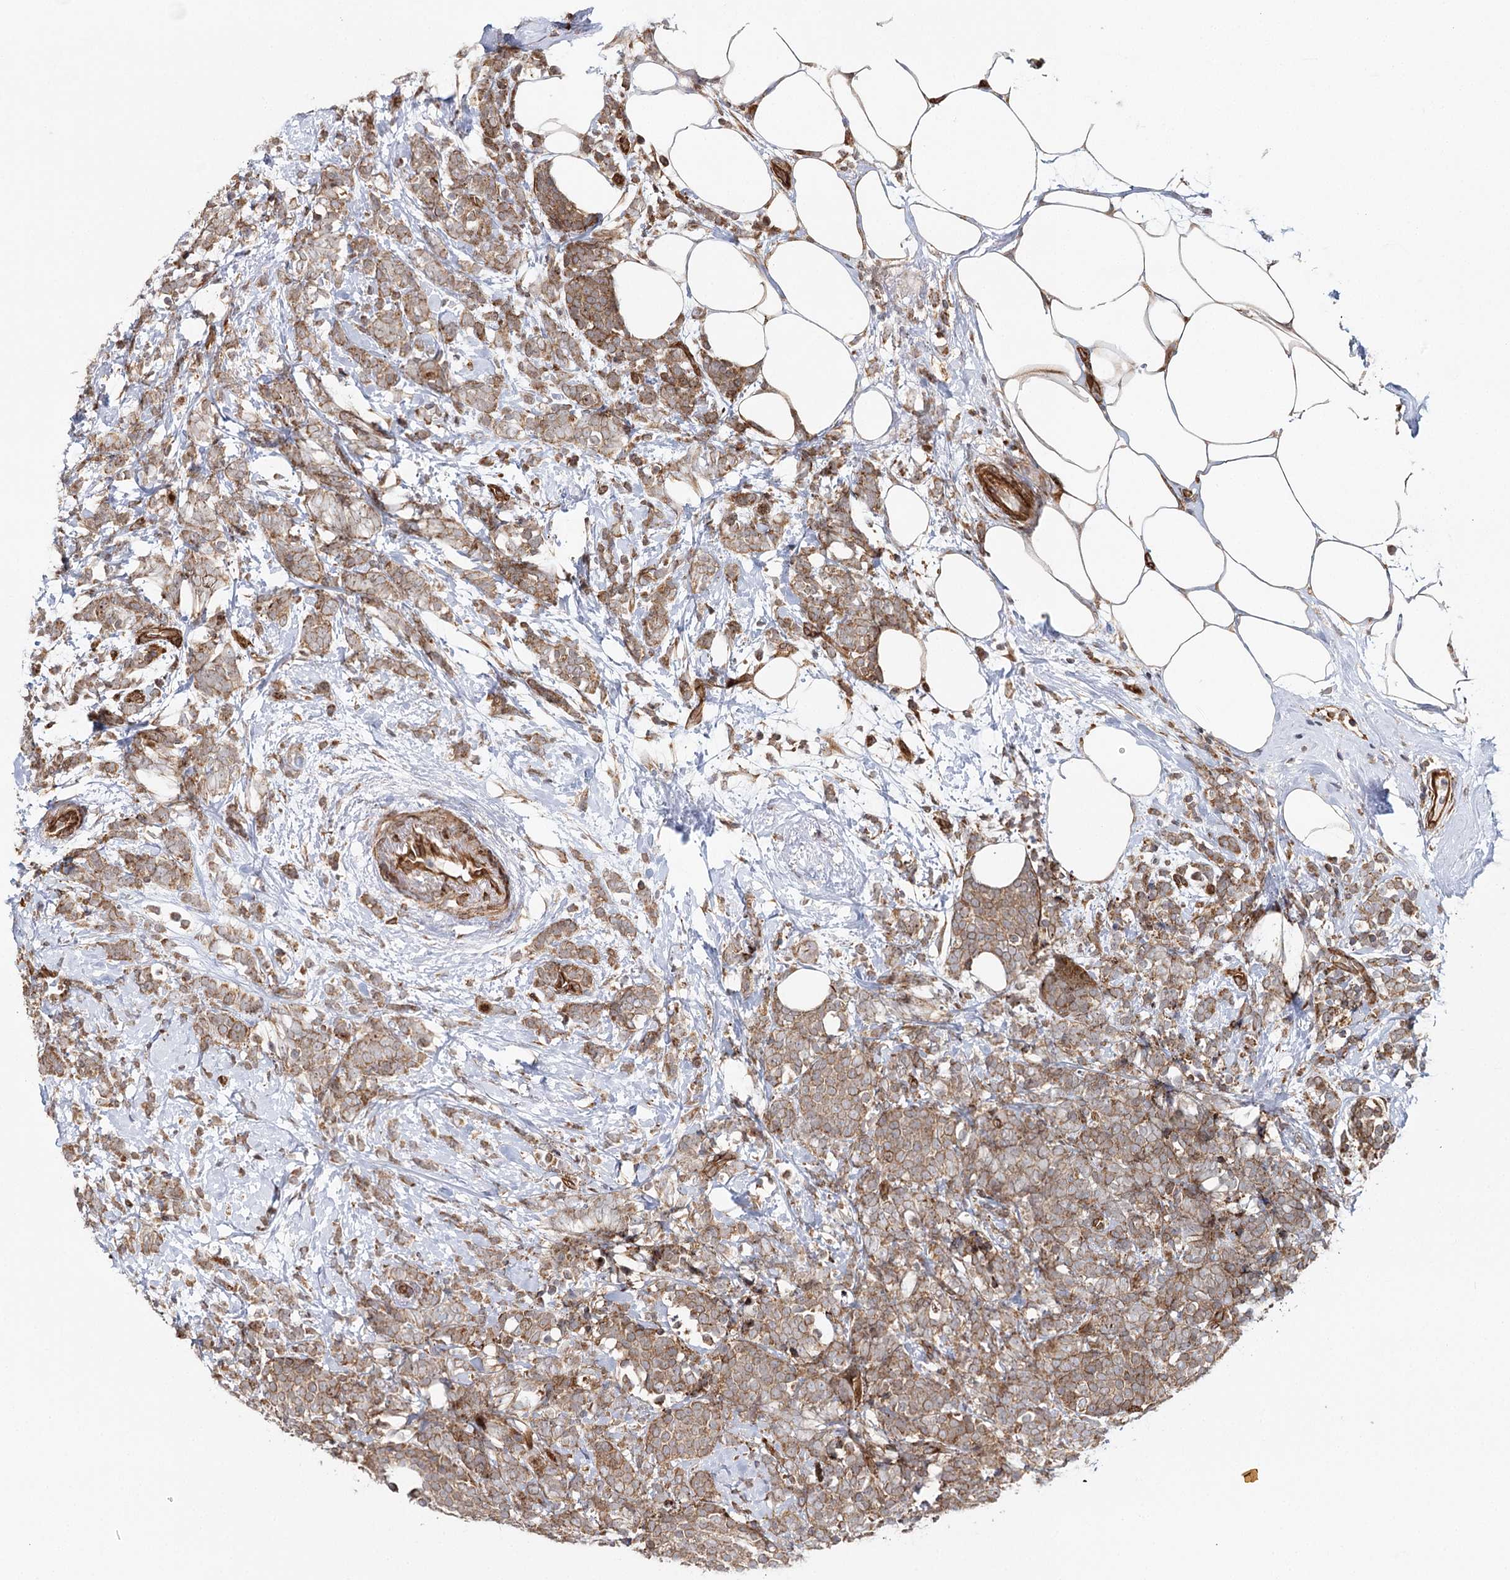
{"staining": {"intensity": "moderate", "quantity": ">75%", "location": "cytoplasmic/membranous"}, "tissue": "breast cancer", "cell_type": "Tumor cells", "image_type": "cancer", "snomed": [{"axis": "morphology", "description": "Lobular carcinoma"}, {"axis": "topography", "description": "Breast"}], "caption": "Immunohistochemistry image of neoplastic tissue: lobular carcinoma (breast) stained using immunohistochemistry shows medium levels of moderate protein expression localized specifically in the cytoplasmic/membranous of tumor cells, appearing as a cytoplasmic/membranous brown color.", "gene": "MKNK1", "patient": {"sex": "female", "age": 58}}